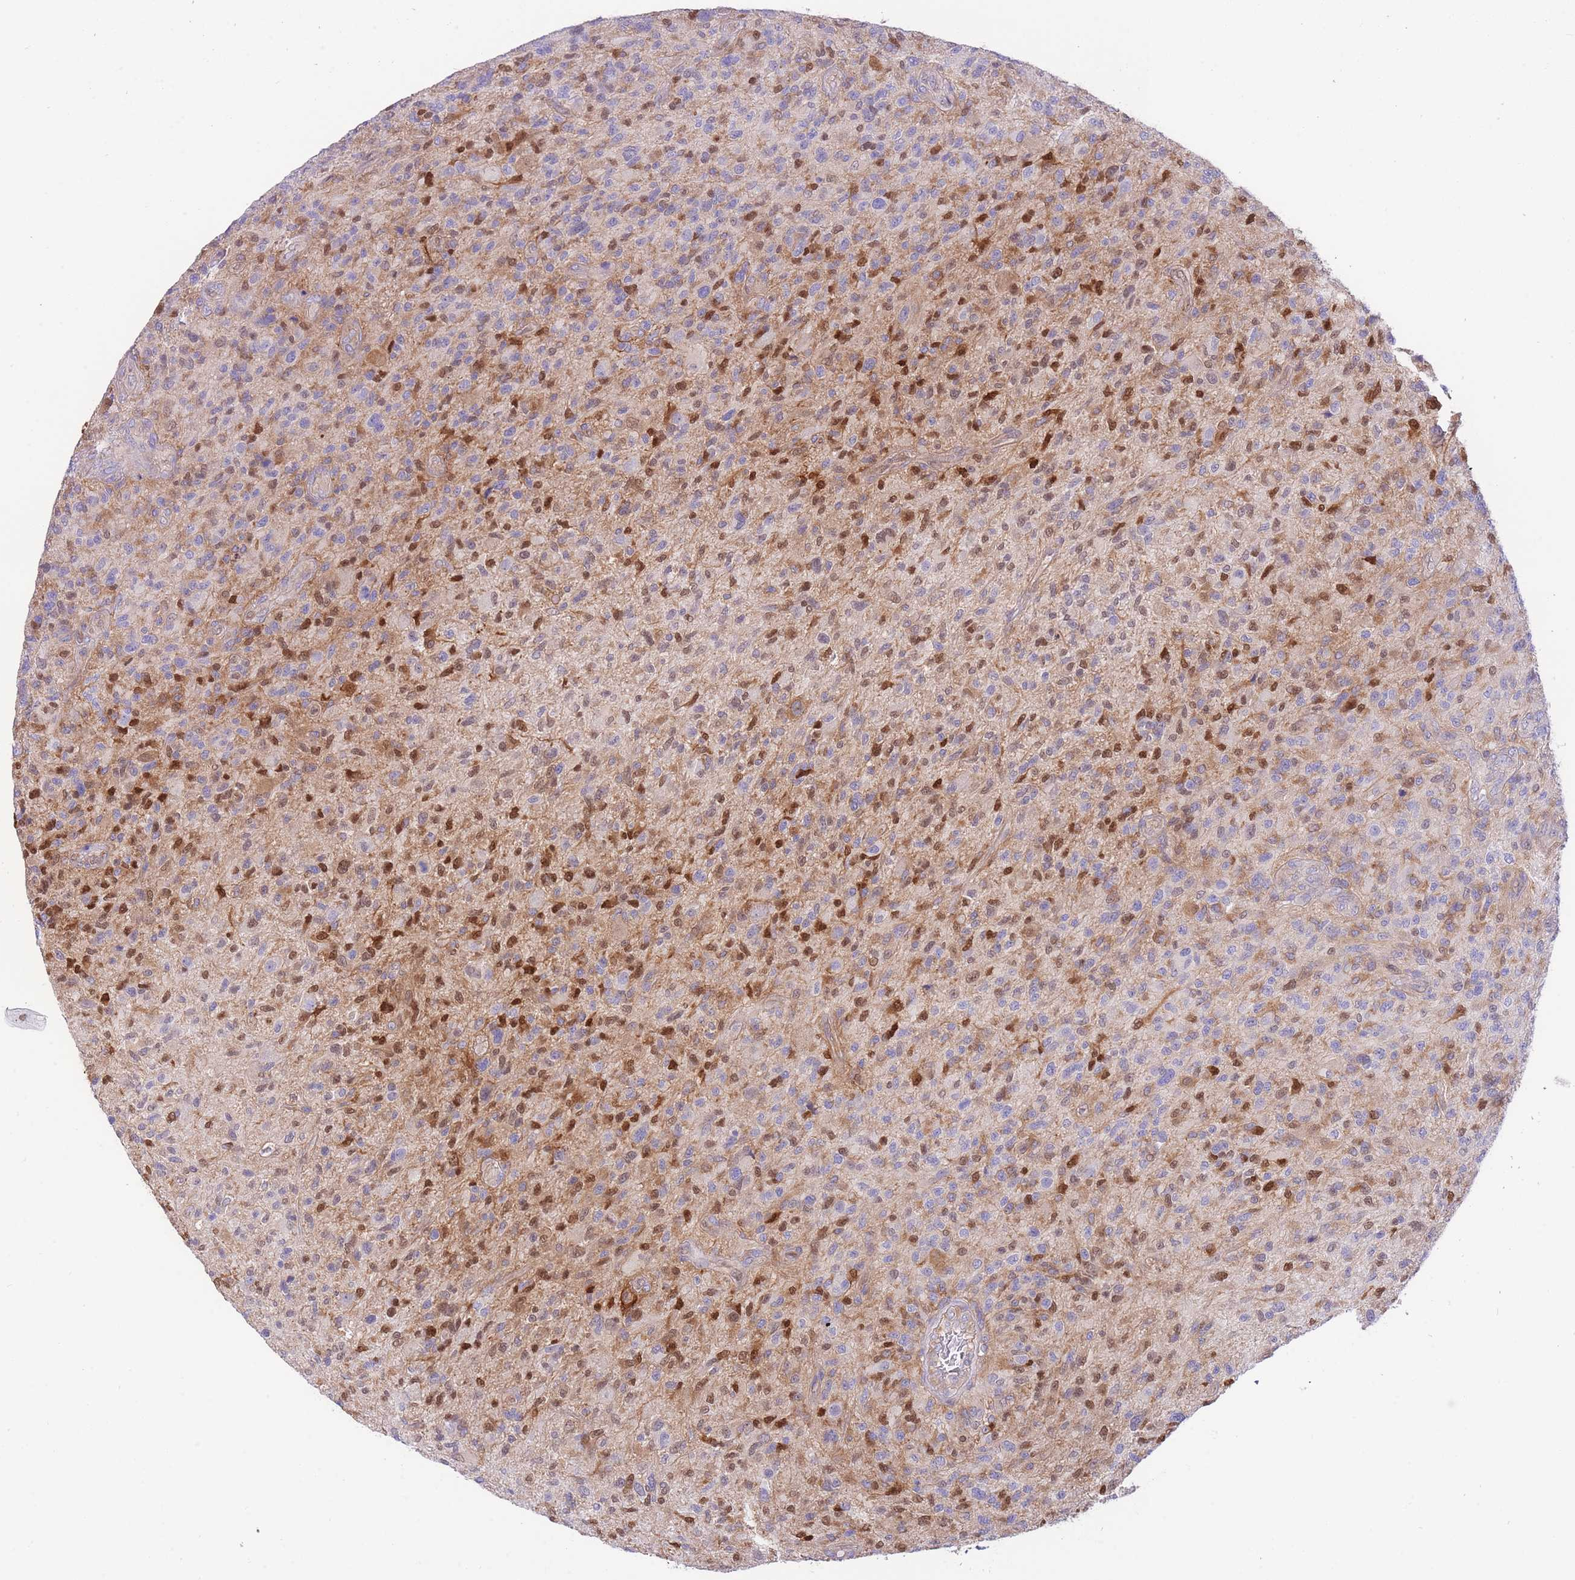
{"staining": {"intensity": "moderate", "quantity": "25%-75%", "location": "cytoplasmic/membranous,nuclear"}, "tissue": "glioma", "cell_type": "Tumor cells", "image_type": "cancer", "snomed": [{"axis": "morphology", "description": "Glioma, malignant, High grade"}, {"axis": "topography", "description": "Brain"}], "caption": "DAB (3,3'-diaminobenzidine) immunohistochemical staining of high-grade glioma (malignant) displays moderate cytoplasmic/membranous and nuclear protein staining in about 25%-75% of tumor cells.", "gene": "NAMPT", "patient": {"sex": "male", "age": 47}}